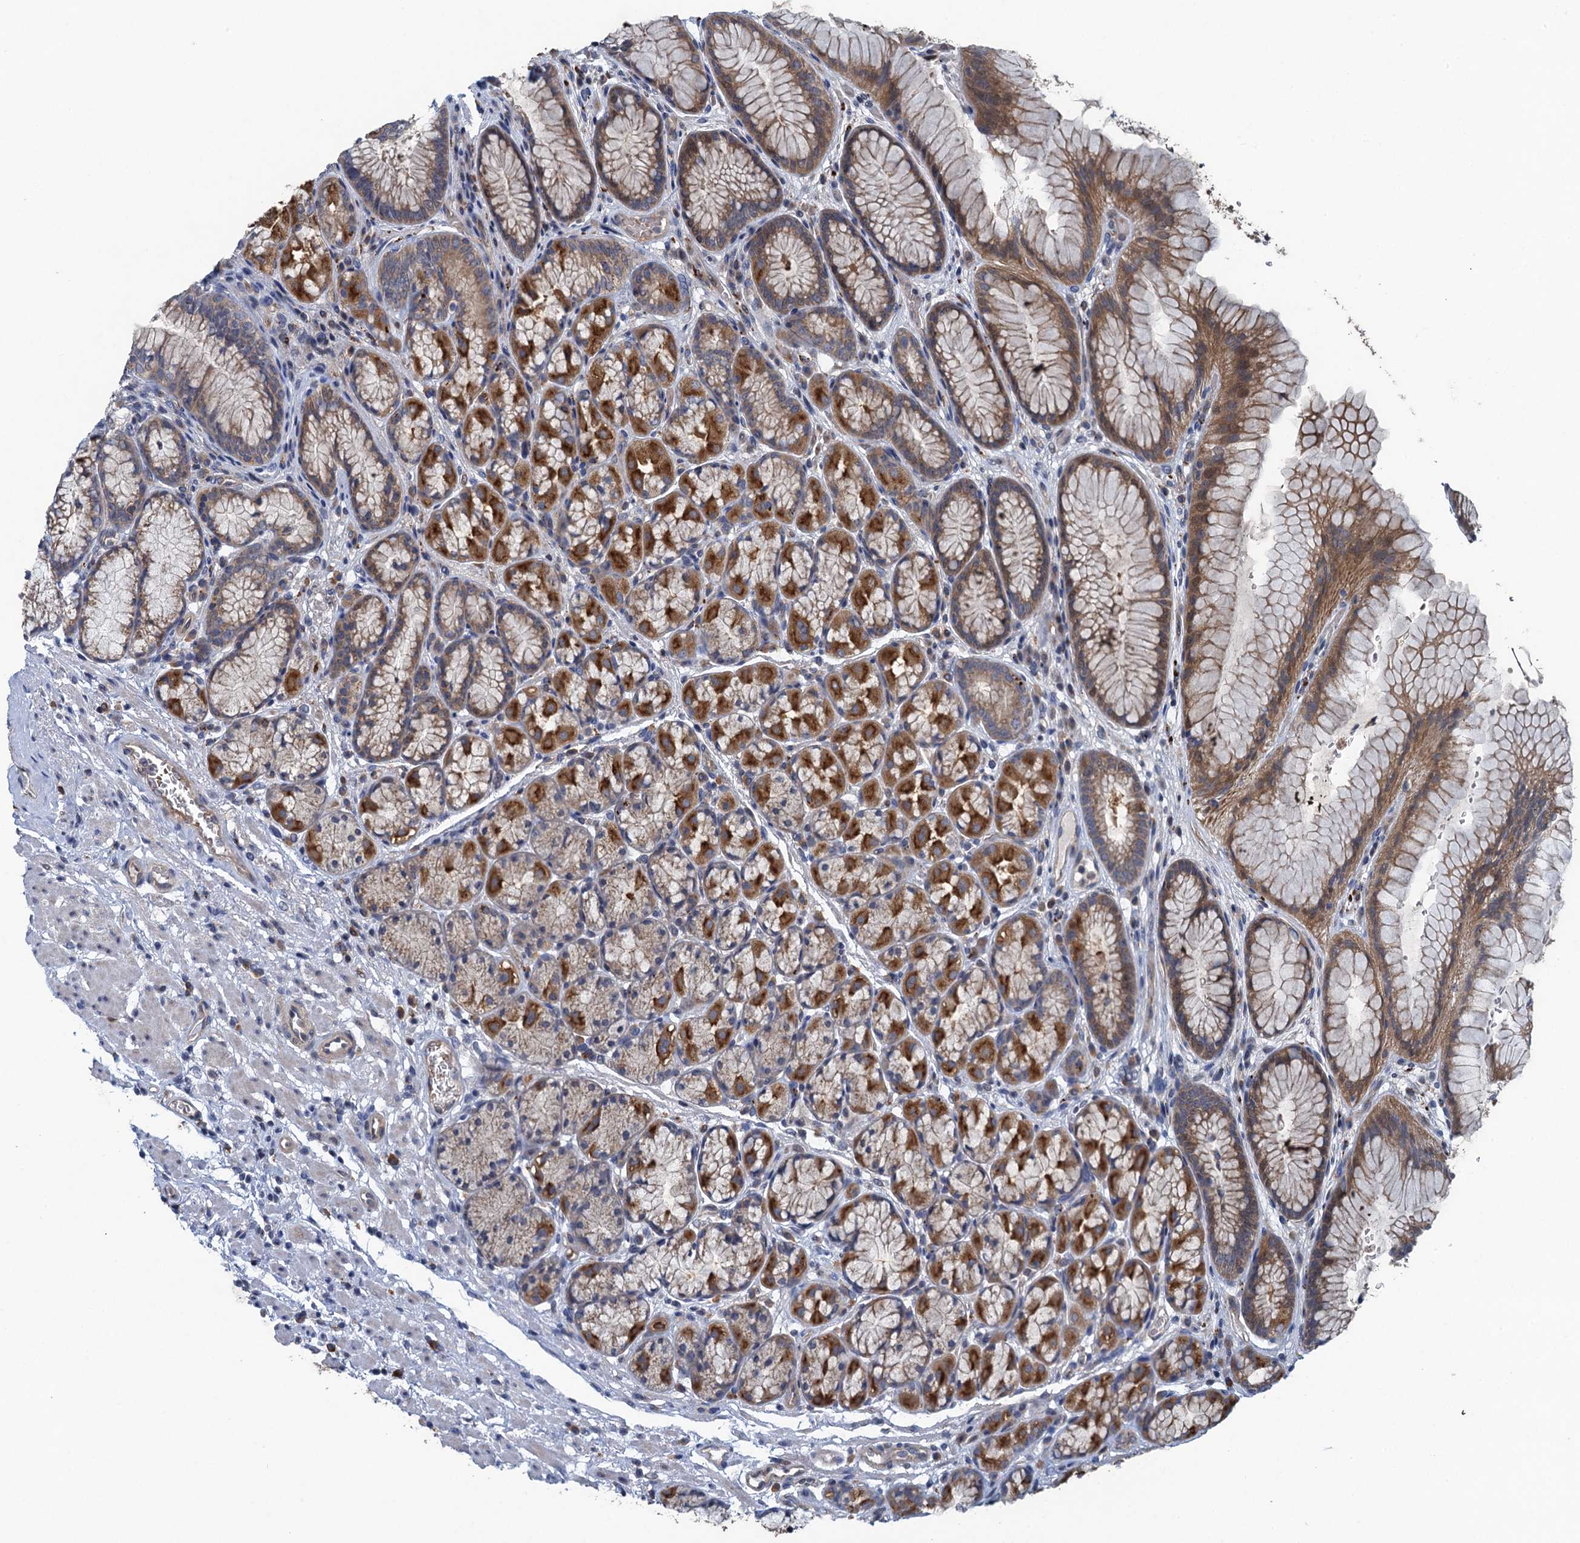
{"staining": {"intensity": "strong", "quantity": "25%-75%", "location": "cytoplasmic/membranous"}, "tissue": "stomach", "cell_type": "Glandular cells", "image_type": "normal", "snomed": [{"axis": "morphology", "description": "Normal tissue, NOS"}, {"axis": "topography", "description": "Stomach"}], "caption": "Unremarkable stomach displays strong cytoplasmic/membranous positivity in about 25%-75% of glandular cells, visualized by immunohistochemistry. The staining was performed using DAB (3,3'-diaminobenzidine), with brown indicating positive protein expression. Nuclei are stained blue with hematoxylin.", "gene": "KBTBD8", "patient": {"sex": "male", "age": 63}}